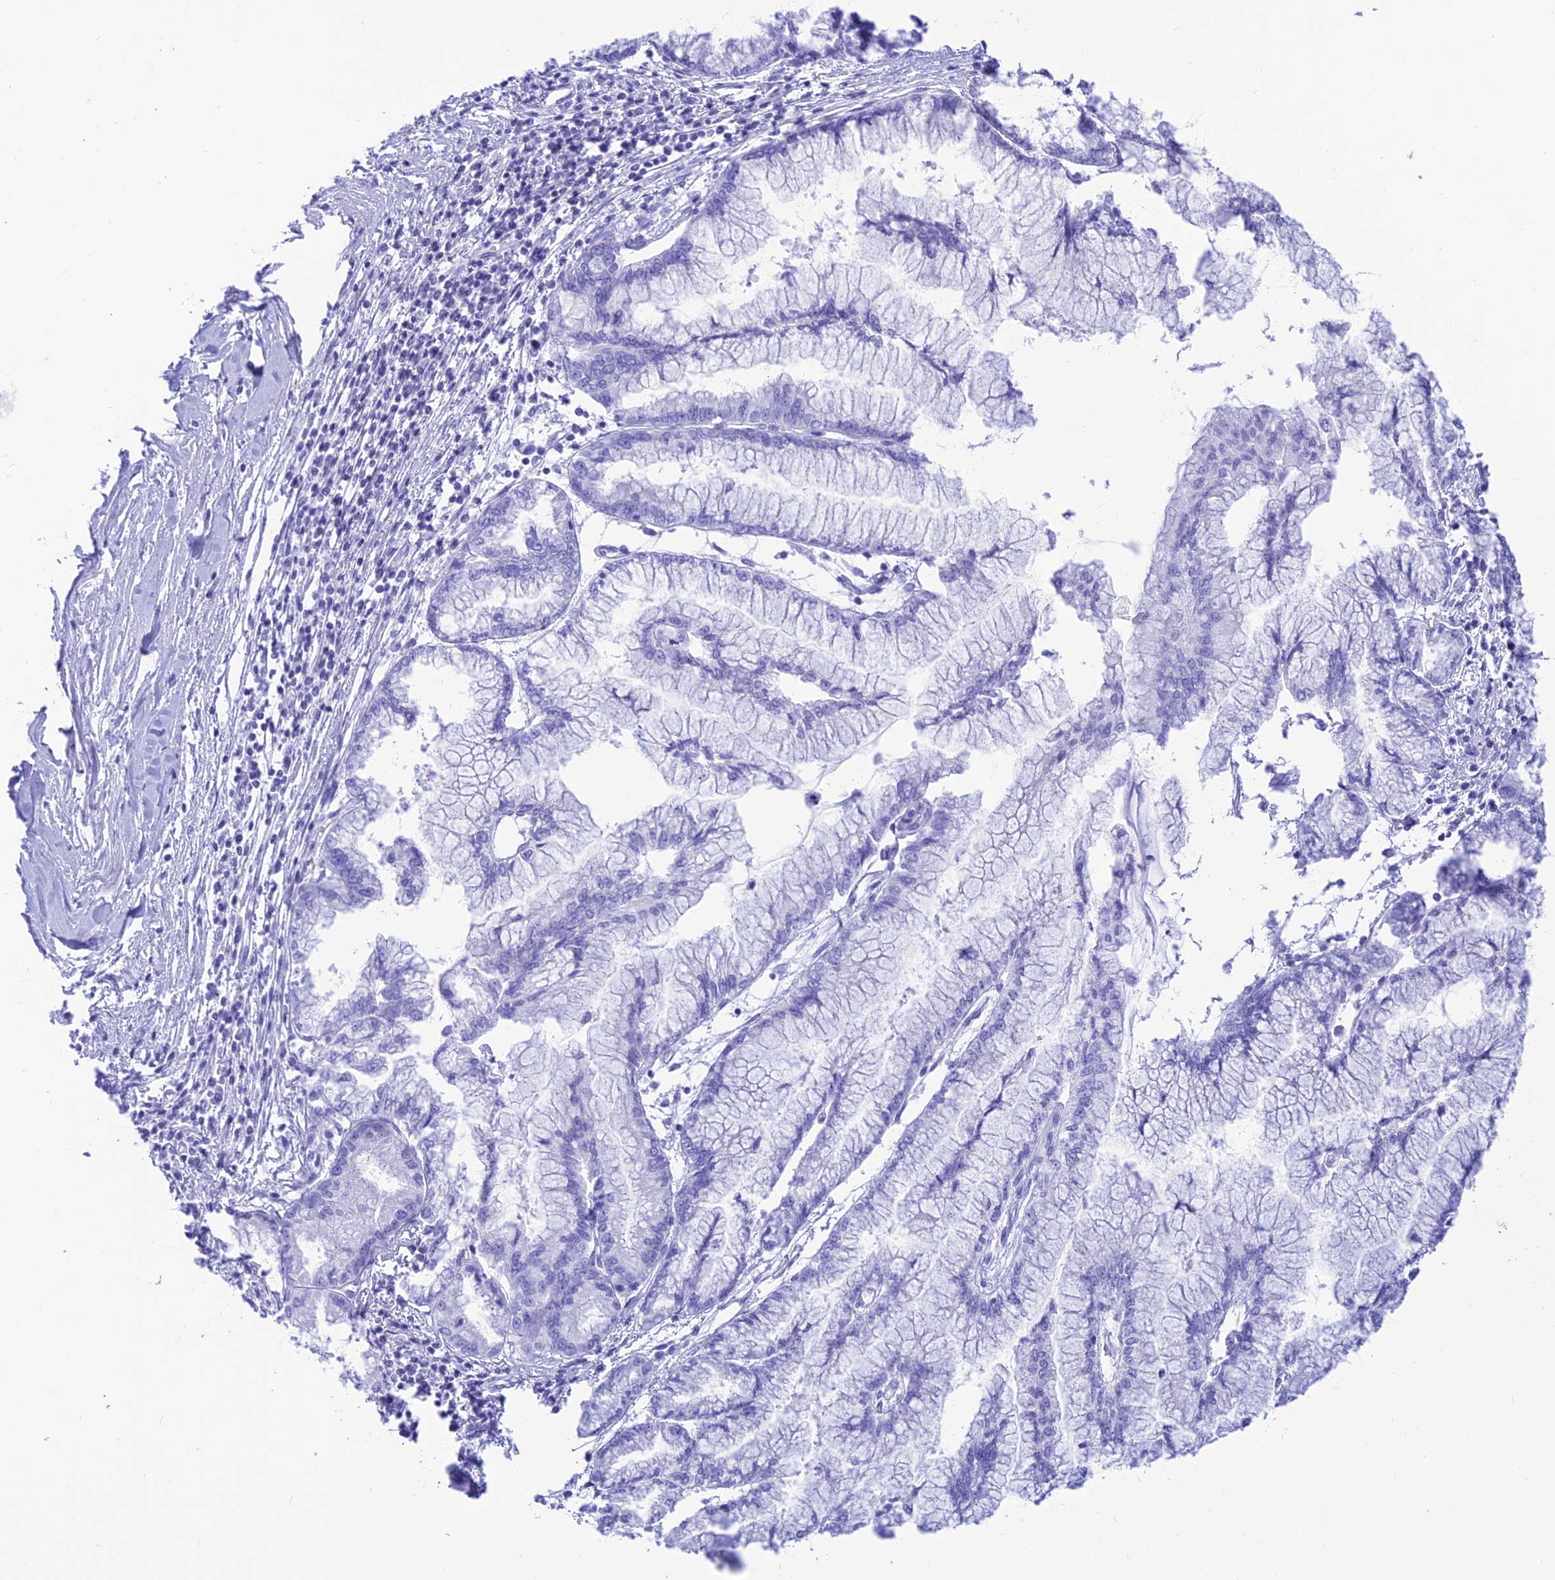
{"staining": {"intensity": "negative", "quantity": "none", "location": "none"}, "tissue": "pancreatic cancer", "cell_type": "Tumor cells", "image_type": "cancer", "snomed": [{"axis": "morphology", "description": "Adenocarcinoma, NOS"}, {"axis": "topography", "description": "Pancreas"}], "caption": "Image shows no protein expression in tumor cells of pancreatic adenocarcinoma tissue.", "gene": "PRNP", "patient": {"sex": "male", "age": 73}}